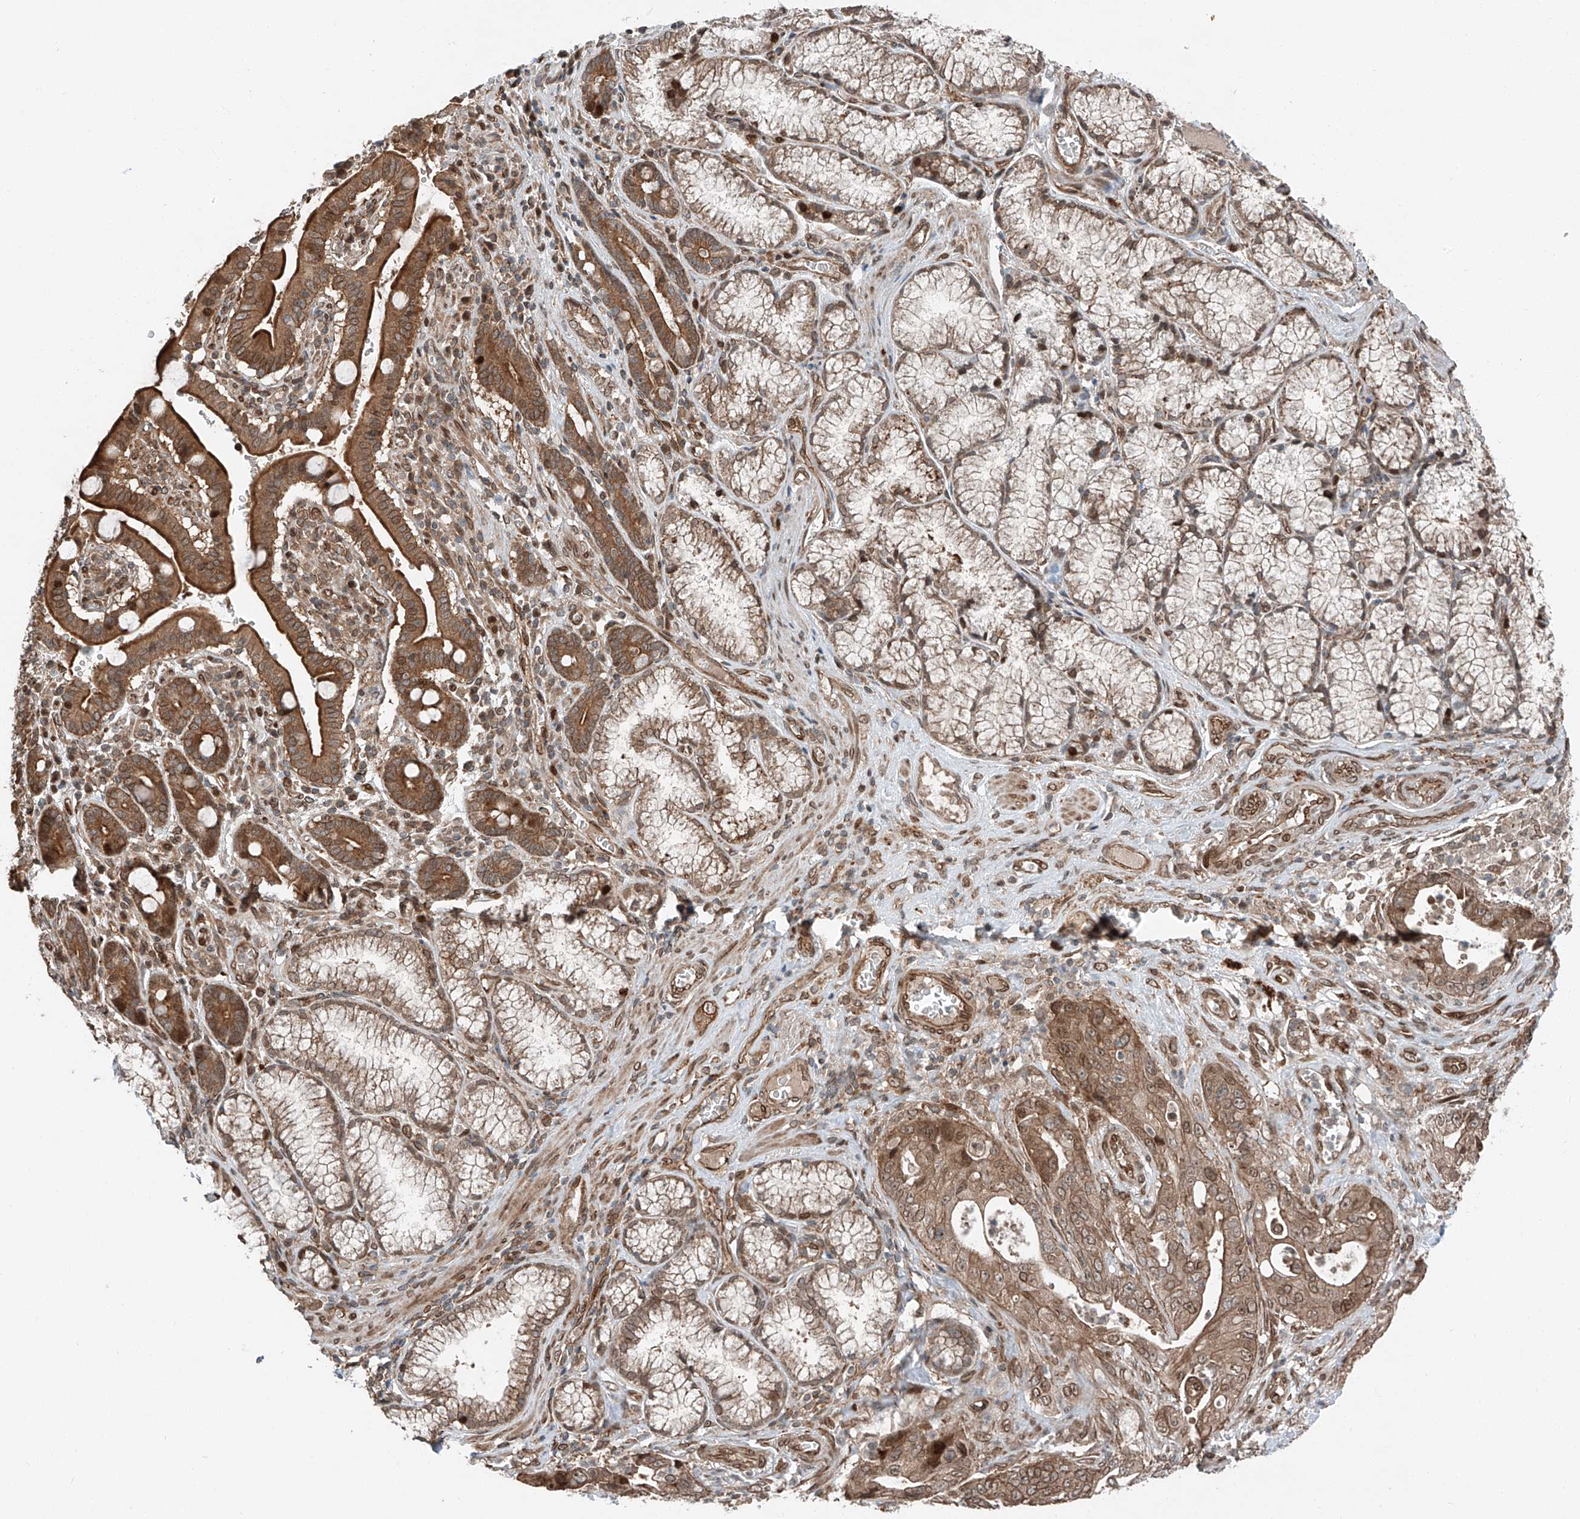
{"staining": {"intensity": "moderate", "quantity": ">75%", "location": "cytoplasmic/membranous,nuclear"}, "tissue": "pancreatic cancer", "cell_type": "Tumor cells", "image_type": "cancer", "snomed": [{"axis": "morphology", "description": "Adenocarcinoma, NOS"}, {"axis": "topography", "description": "Pancreas"}], "caption": "Tumor cells demonstrate medium levels of moderate cytoplasmic/membranous and nuclear positivity in approximately >75% of cells in pancreatic cancer (adenocarcinoma).", "gene": "CEP162", "patient": {"sex": "male", "age": 70}}